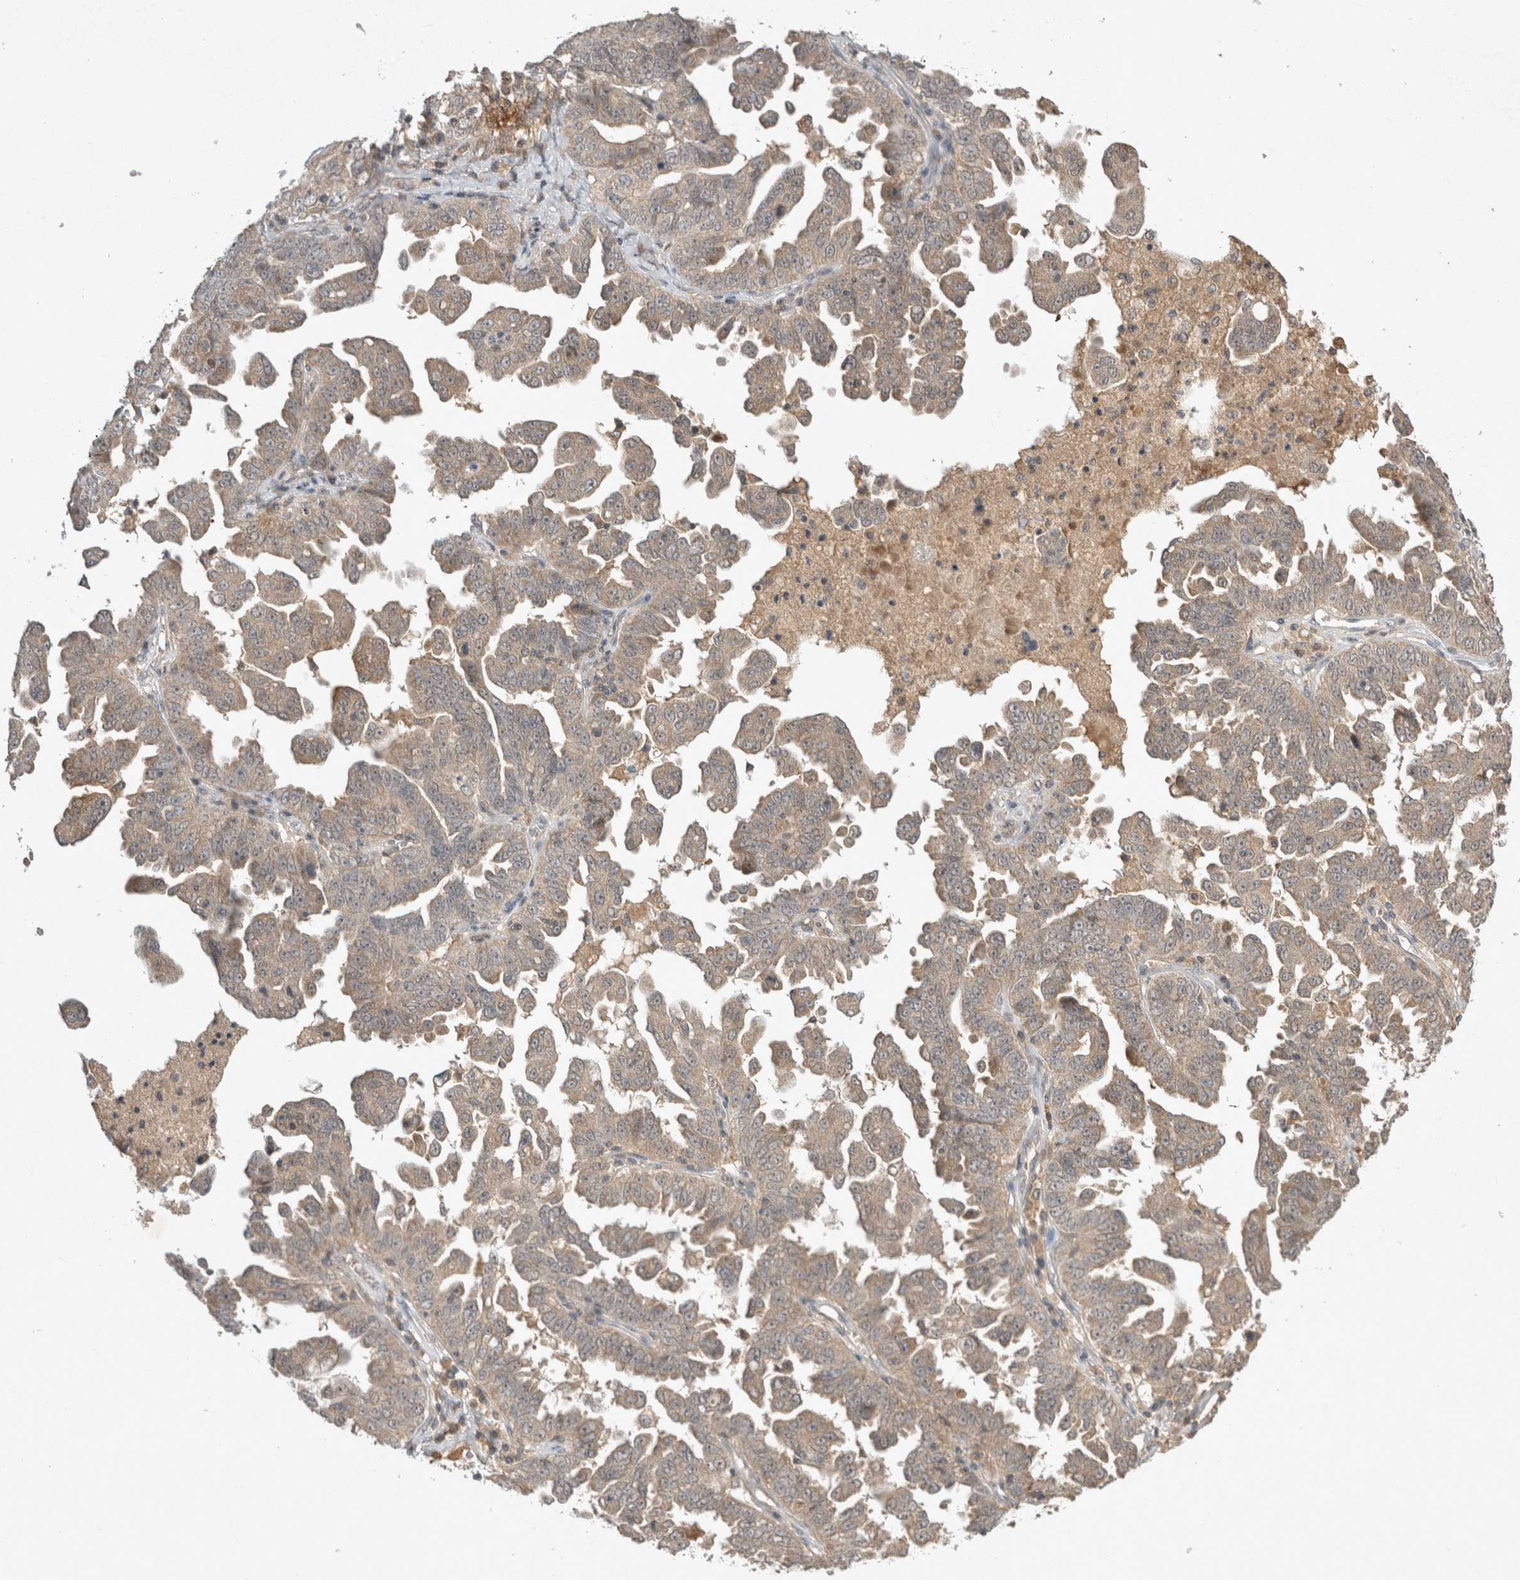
{"staining": {"intensity": "weak", "quantity": ">75%", "location": "cytoplasmic/membranous"}, "tissue": "ovarian cancer", "cell_type": "Tumor cells", "image_type": "cancer", "snomed": [{"axis": "morphology", "description": "Carcinoma, endometroid"}, {"axis": "topography", "description": "Ovary"}], "caption": "Weak cytoplasmic/membranous protein positivity is appreciated in approximately >75% of tumor cells in endometroid carcinoma (ovarian).", "gene": "LOXL2", "patient": {"sex": "female", "age": 62}}